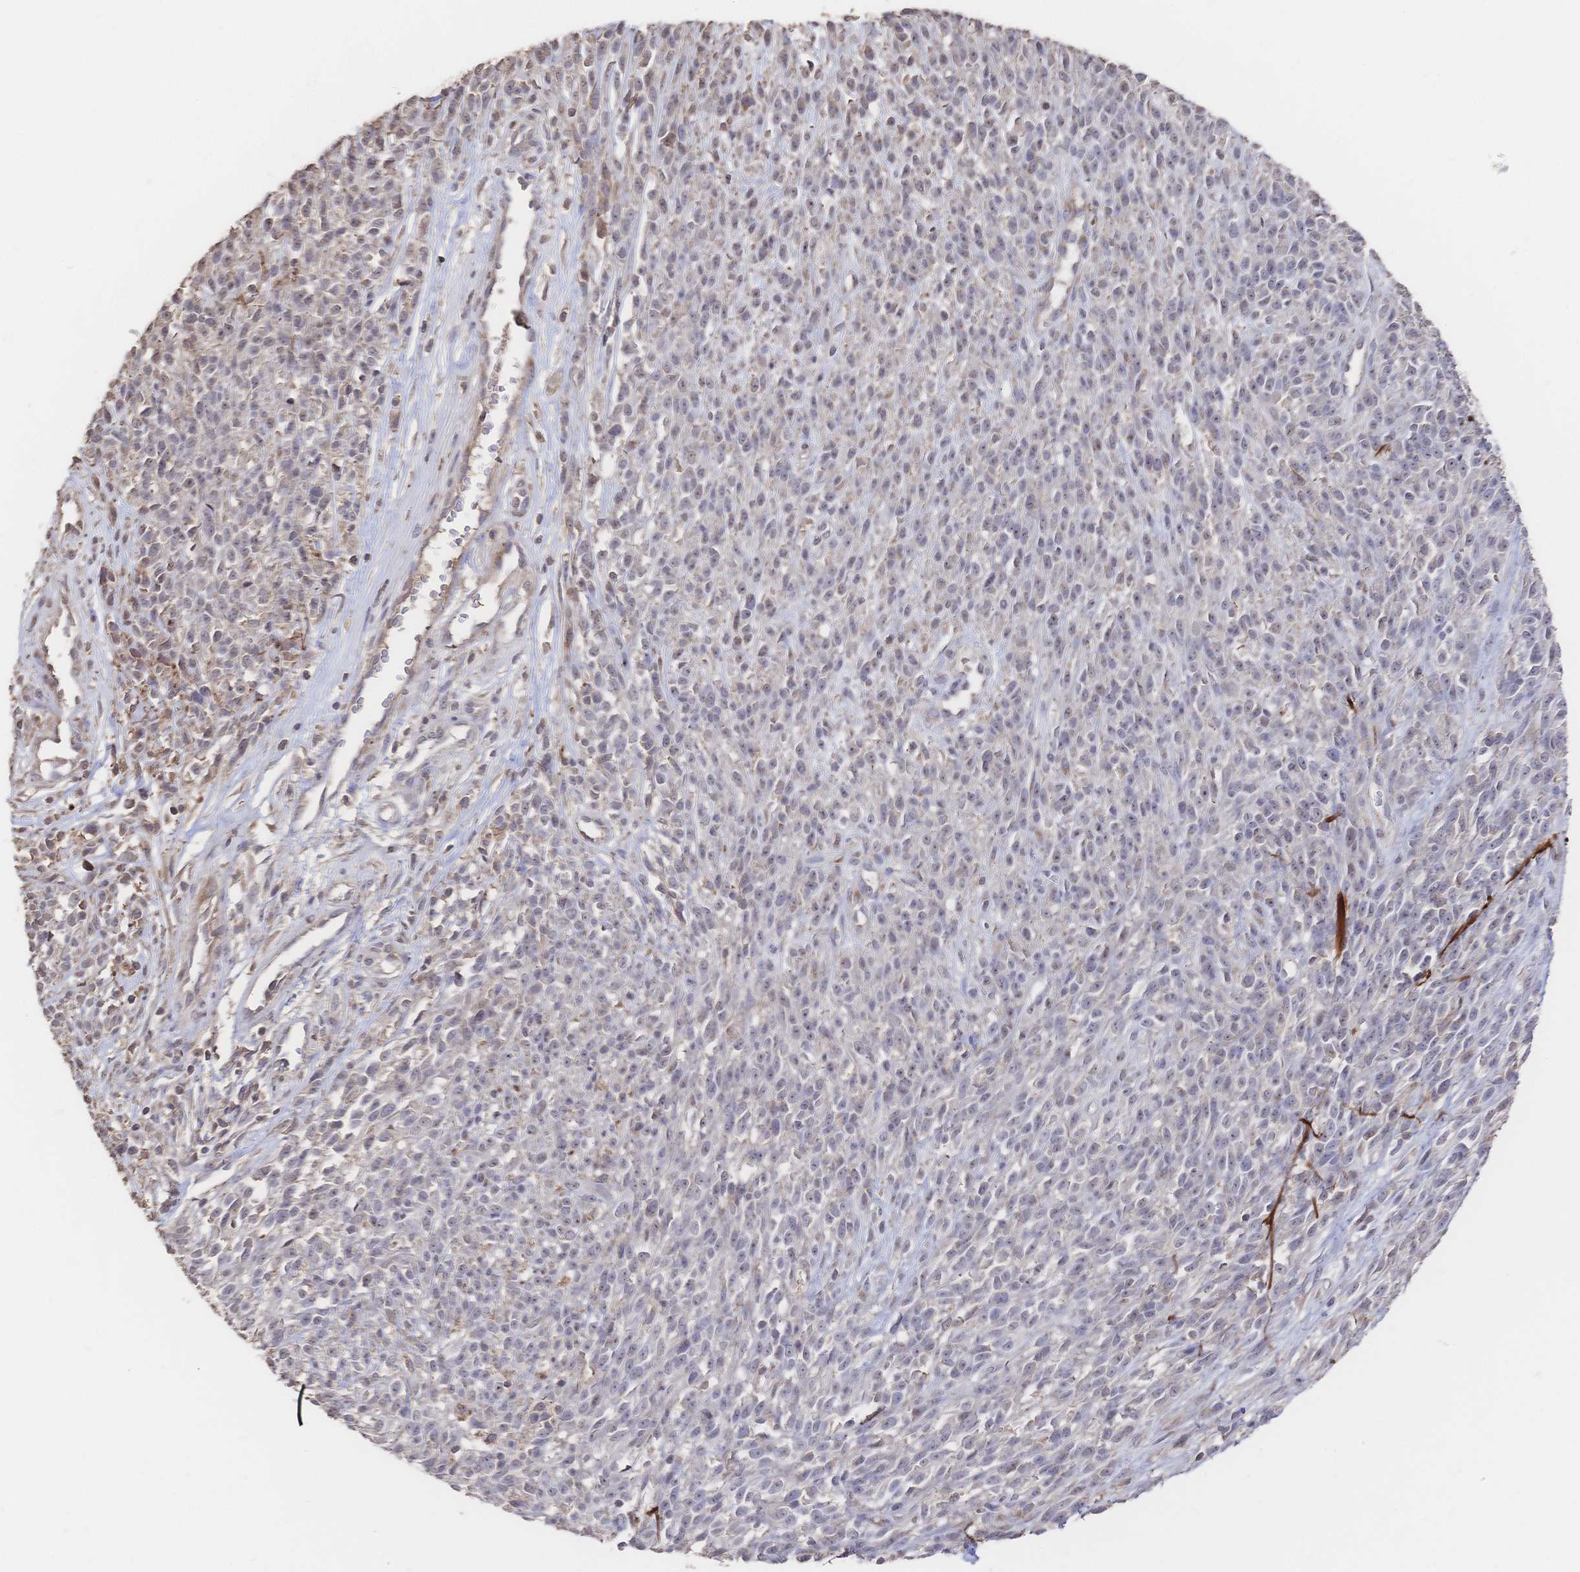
{"staining": {"intensity": "negative", "quantity": "none", "location": "none"}, "tissue": "melanoma", "cell_type": "Tumor cells", "image_type": "cancer", "snomed": [{"axis": "morphology", "description": "Malignant melanoma, NOS"}, {"axis": "topography", "description": "Skin"}, {"axis": "topography", "description": "Skin of trunk"}], "caption": "Immunohistochemical staining of human melanoma reveals no significant positivity in tumor cells. The staining is performed using DAB brown chromogen with nuclei counter-stained in using hematoxylin.", "gene": "DNAJA4", "patient": {"sex": "male", "age": 74}}